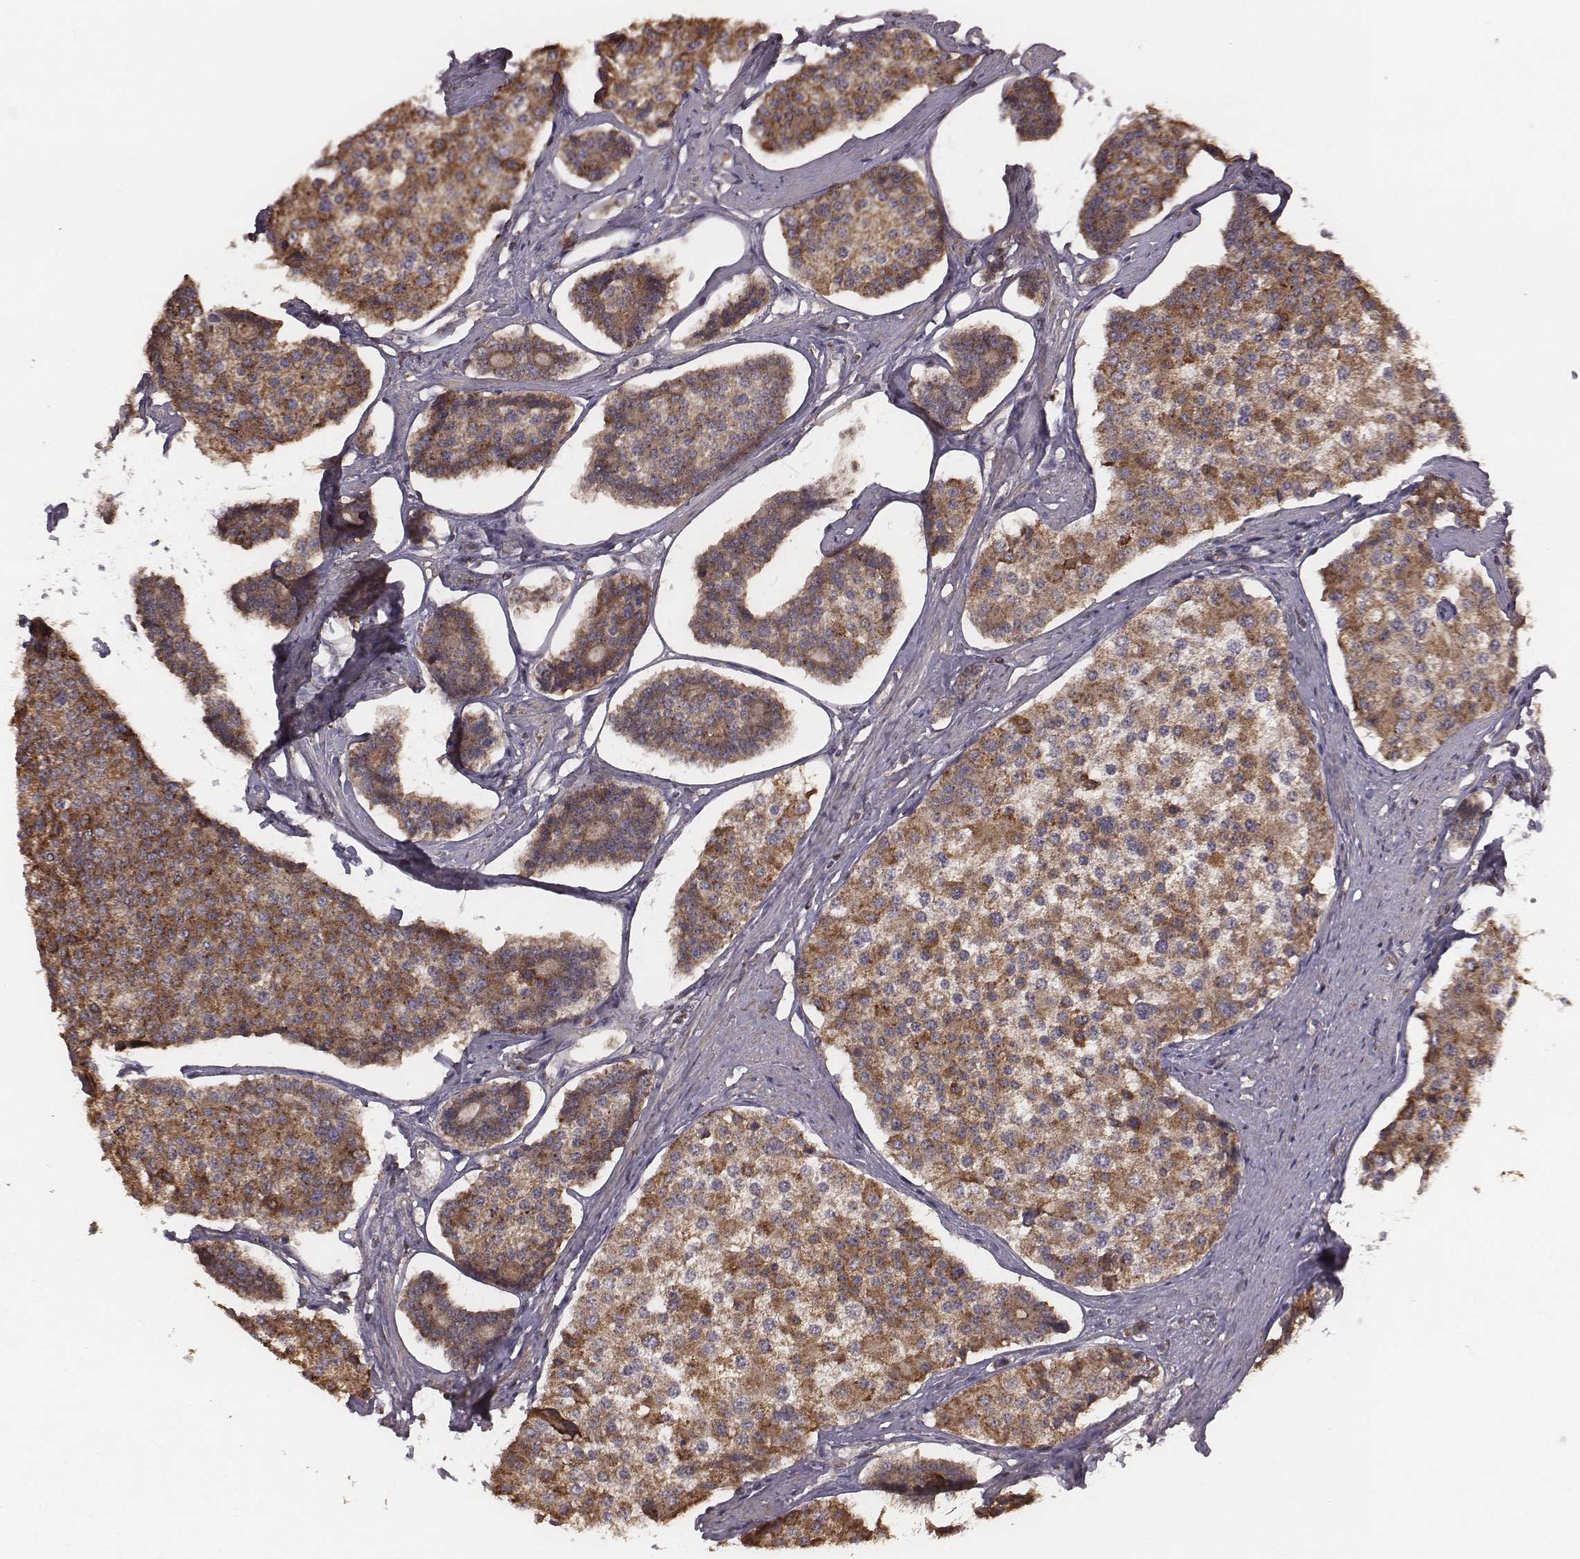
{"staining": {"intensity": "moderate", "quantity": ">75%", "location": "cytoplasmic/membranous"}, "tissue": "carcinoid", "cell_type": "Tumor cells", "image_type": "cancer", "snomed": [{"axis": "morphology", "description": "Carcinoid, malignant, NOS"}, {"axis": "topography", "description": "Small intestine"}], "caption": "Human carcinoid stained with a brown dye reveals moderate cytoplasmic/membranous positive expression in approximately >75% of tumor cells.", "gene": "PDCD2L", "patient": {"sex": "female", "age": 65}}